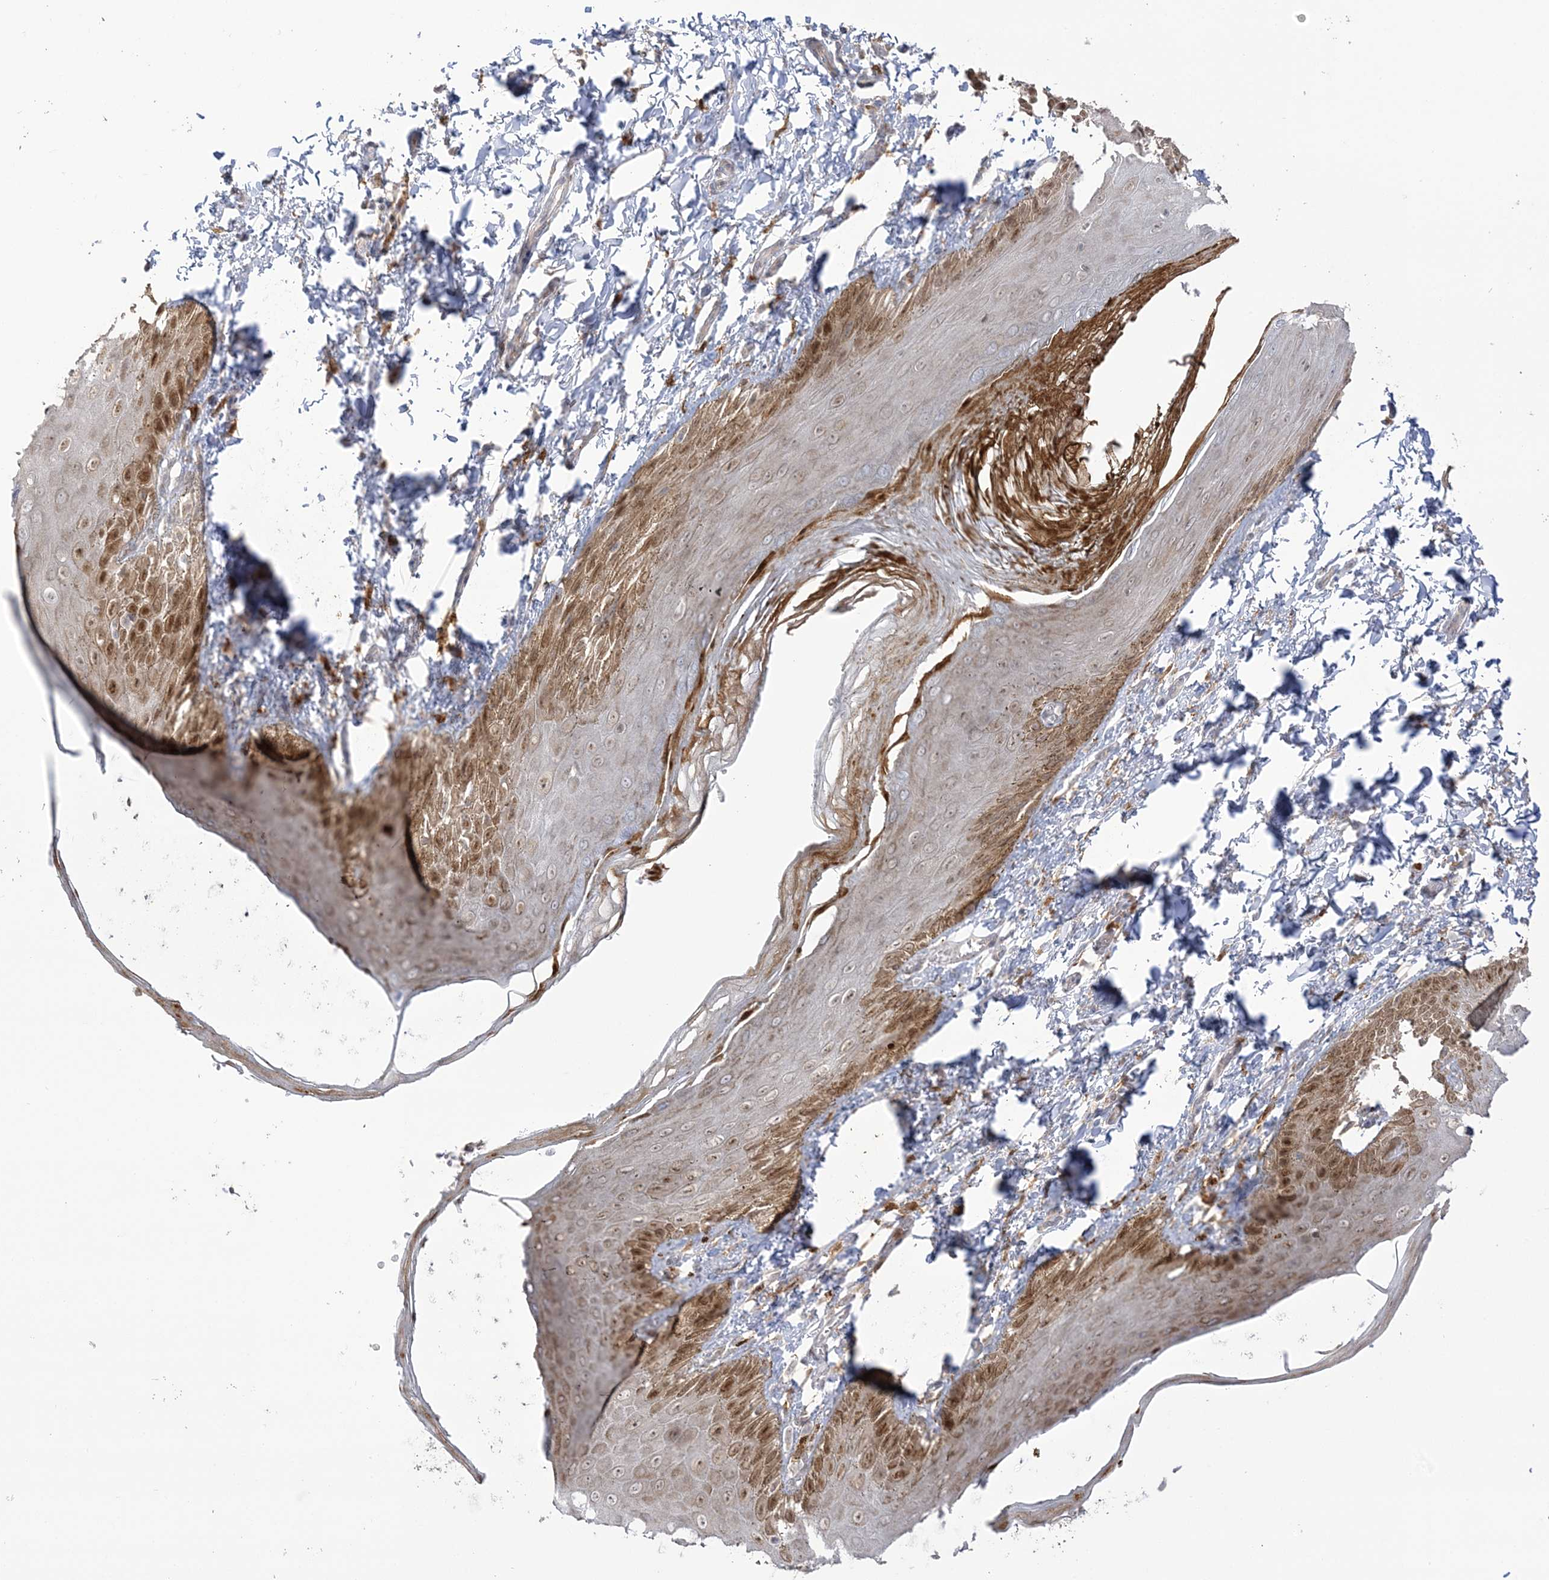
{"staining": {"intensity": "moderate", "quantity": "25%-75%", "location": "cytoplasmic/membranous,nuclear"}, "tissue": "skin", "cell_type": "Epidermal cells", "image_type": "normal", "snomed": [{"axis": "morphology", "description": "Normal tissue, NOS"}, {"axis": "topography", "description": "Anal"}], "caption": "This image displays immunohistochemistry (IHC) staining of normal human skin, with medium moderate cytoplasmic/membranous,nuclear staining in about 25%-75% of epidermal cells.", "gene": "NAF1", "patient": {"sex": "male", "age": 44}}